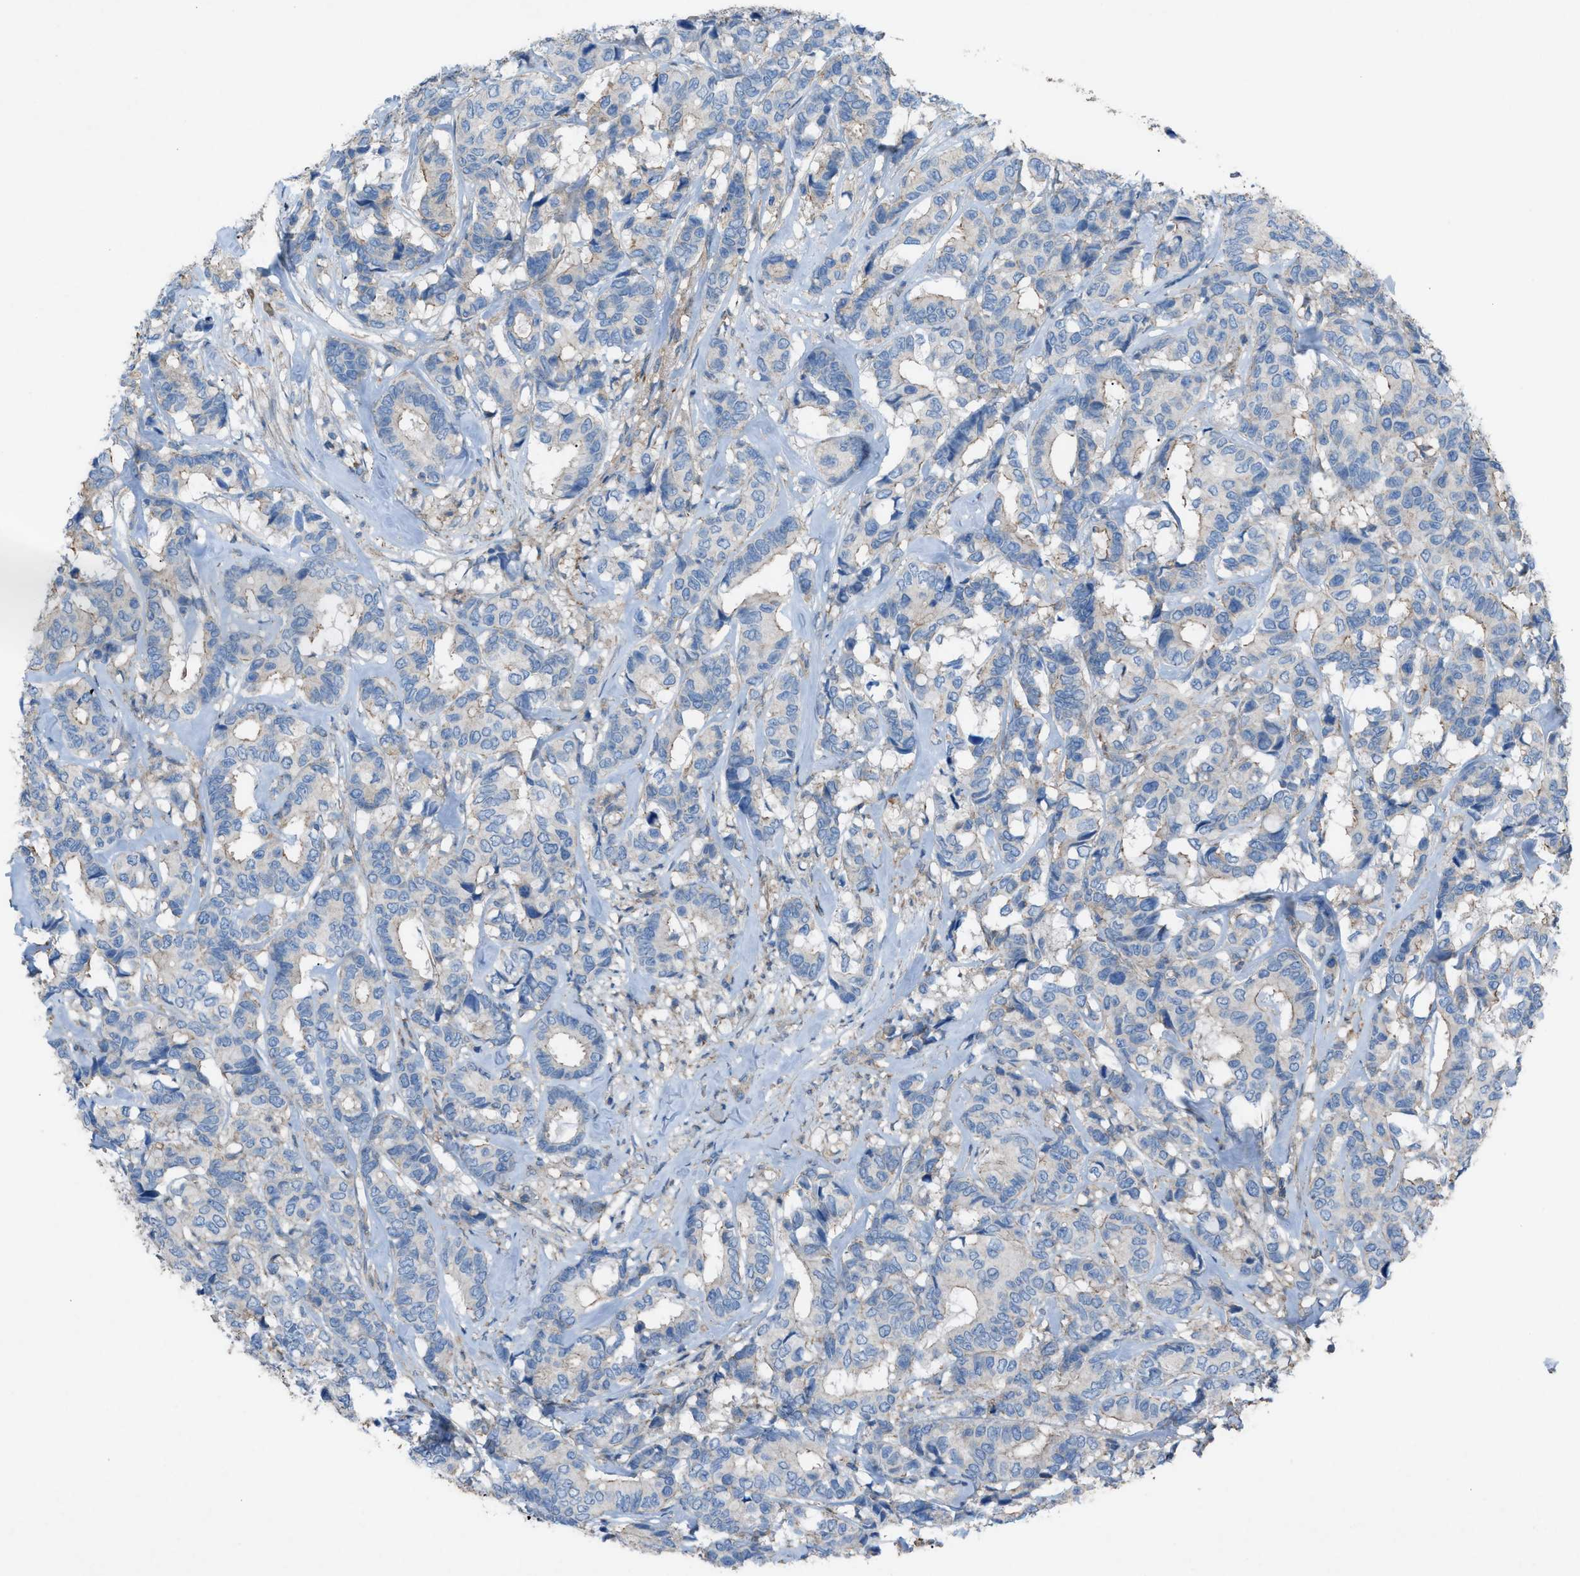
{"staining": {"intensity": "negative", "quantity": "none", "location": "none"}, "tissue": "breast cancer", "cell_type": "Tumor cells", "image_type": "cancer", "snomed": [{"axis": "morphology", "description": "Duct carcinoma"}, {"axis": "topography", "description": "Breast"}], "caption": "A micrograph of human breast infiltrating ductal carcinoma is negative for staining in tumor cells.", "gene": "NCK2", "patient": {"sex": "female", "age": 87}}